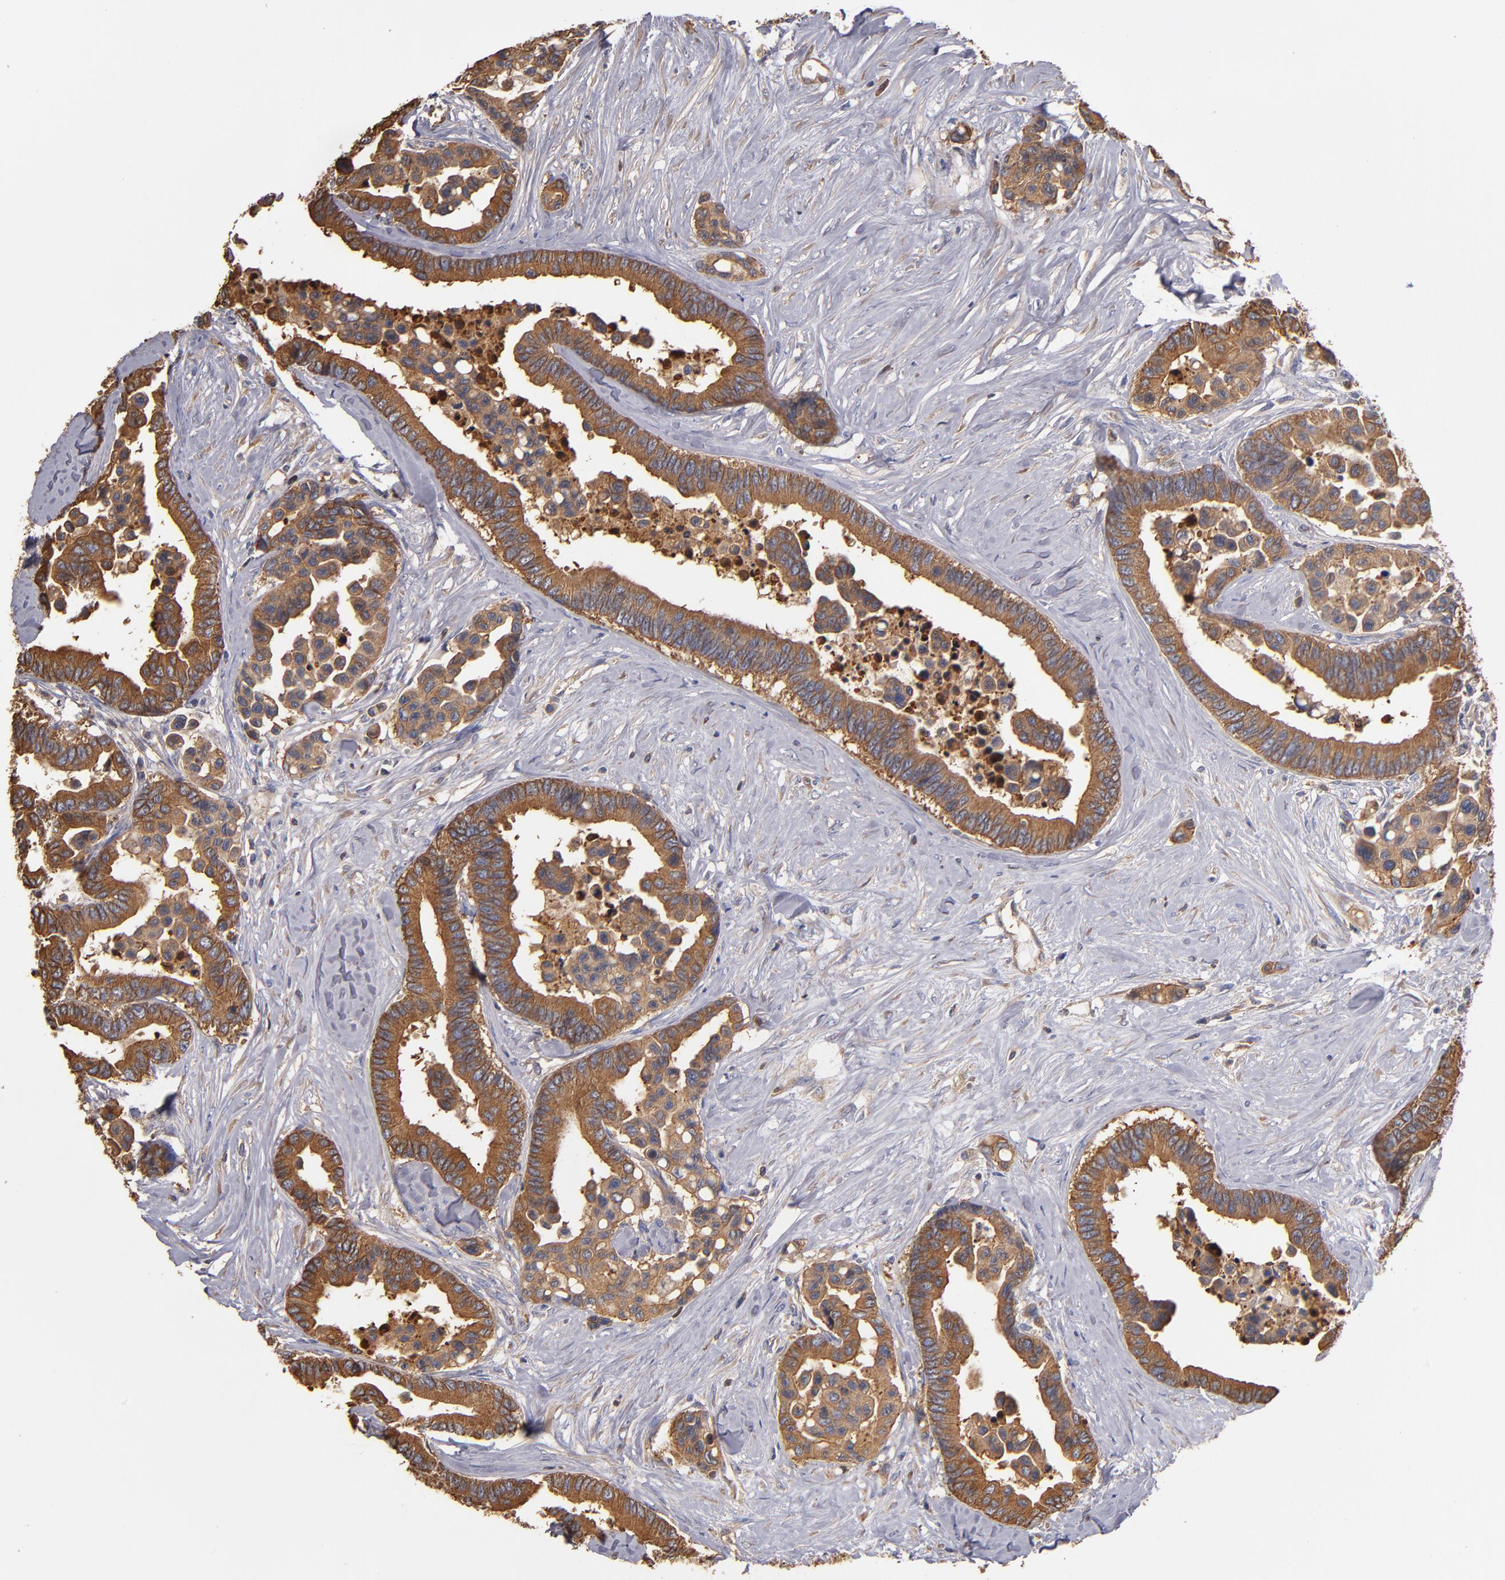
{"staining": {"intensity": "moderate", "quantity": ">75%", "location": "cytoplasmic/membranous"}, "tissue": "colorectal cancer", "cell_type": "Tumor cells", "image_type": "cancer", "snomed": [{"axis": "morphology", "description": "Adenocarcinoma, NOS"}, {"axis": "topography", "description": "Colon"}], "caption": "Protein staining reveals moderate cytoplasmic/membranous staining in approximately >75% of tumor cells in colorectal cancer. The staining was performed using DAB (3,3'-diaminobenzidine) to visualize the protein expression in brown, while the nuclei were stained in blue with hematoxylin (Magnification: 20x).", "gene": "ESYT2", "patient": {"sex": "male", "age": 82}}